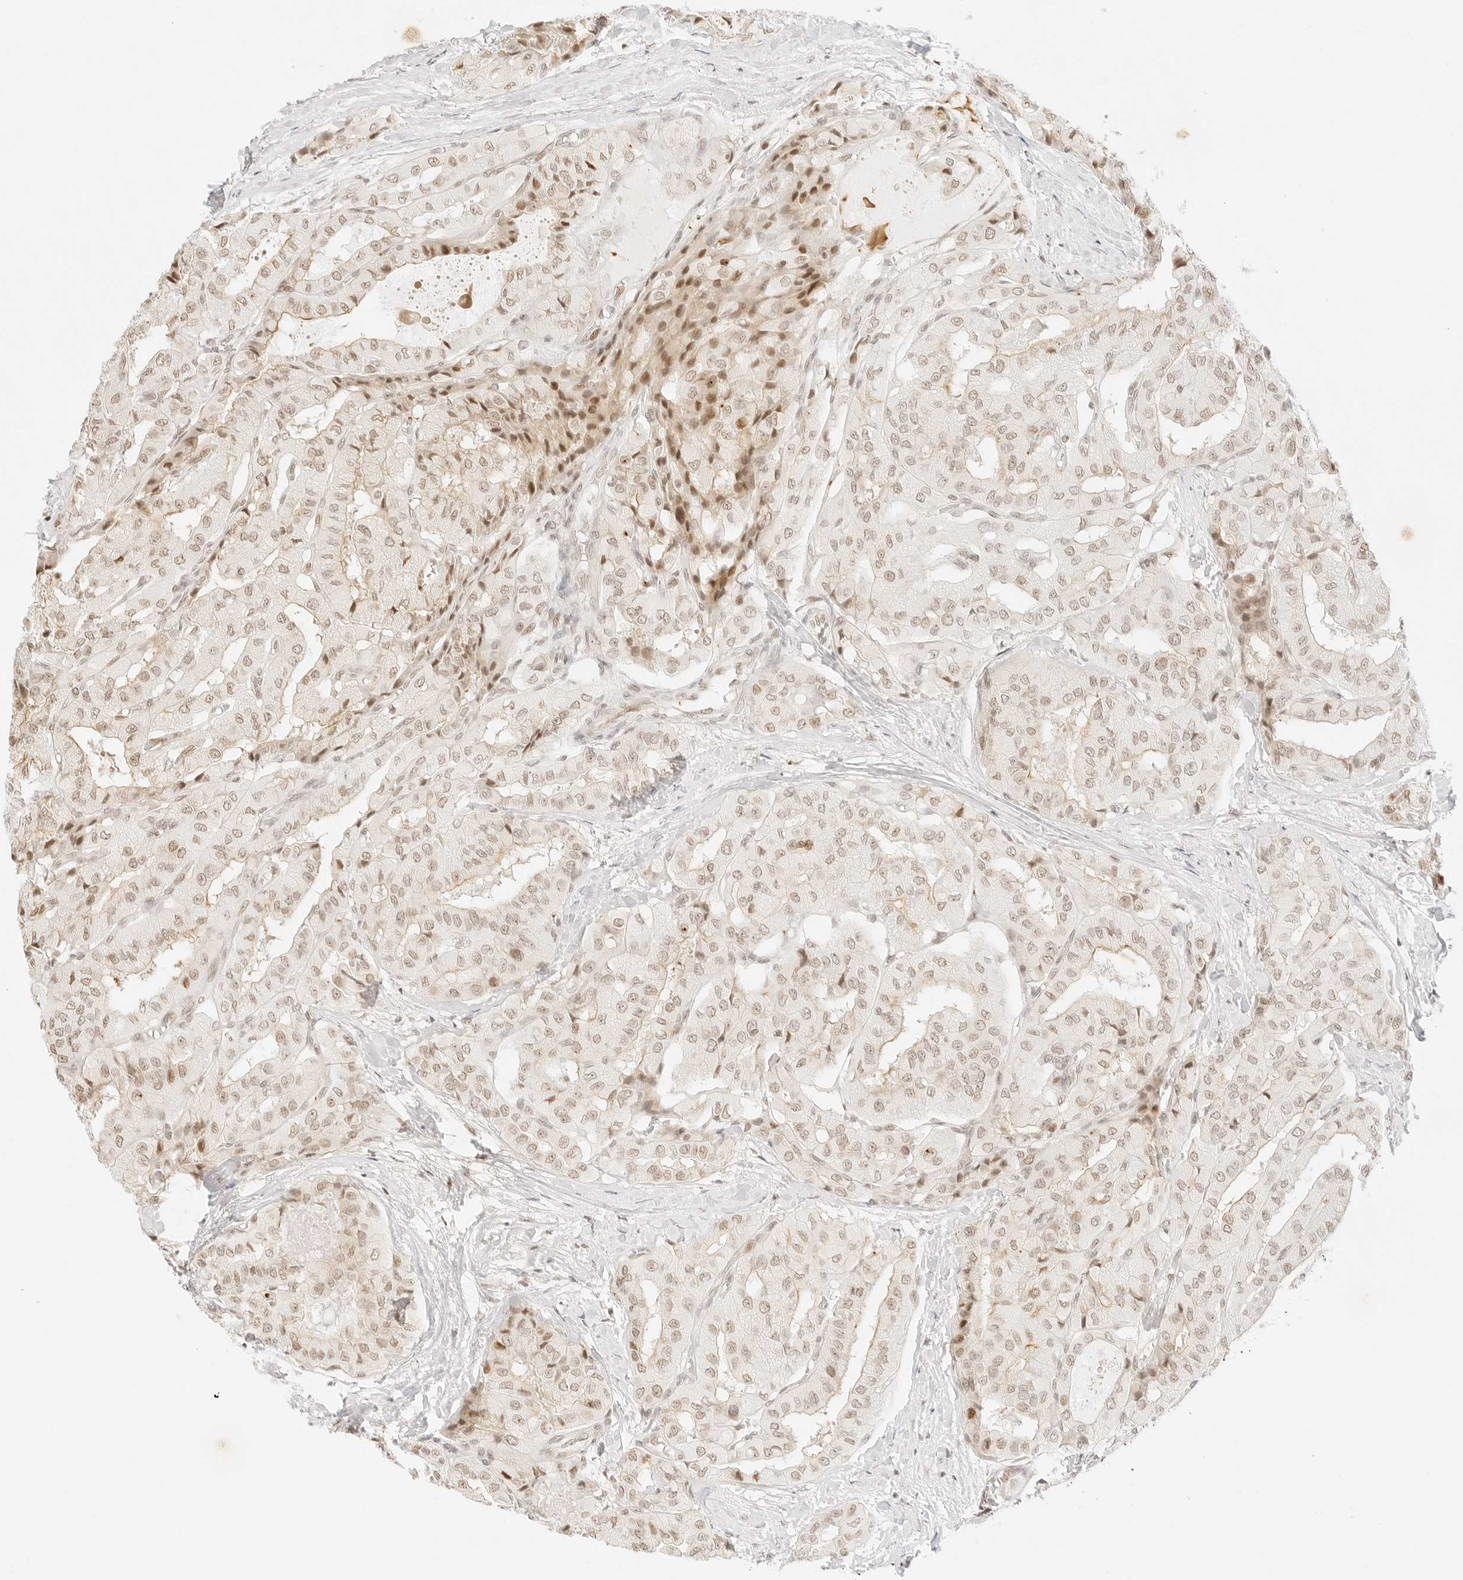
{"staining": {"intensity": "moderate", "quantity": "25%-75%", "location": "nuclear"}, "tissue": "thyroid cancer", "cell_type": "Tumor cells", "image_type": "cancer", "snomed": [{"axis": "morphology", "description": "Papillary adenocarcinoma, NOS"}, {"axis": "topography", "description": "Thyroid gland"}], "caption": "This is a histology image of IHC staining of papillary adenocarcinoma (thyroid), which shows moderate positivity in the nuclear of tumor cells.", "gene": "GNAS", "patient": {"sex": "female", "age": 59}}